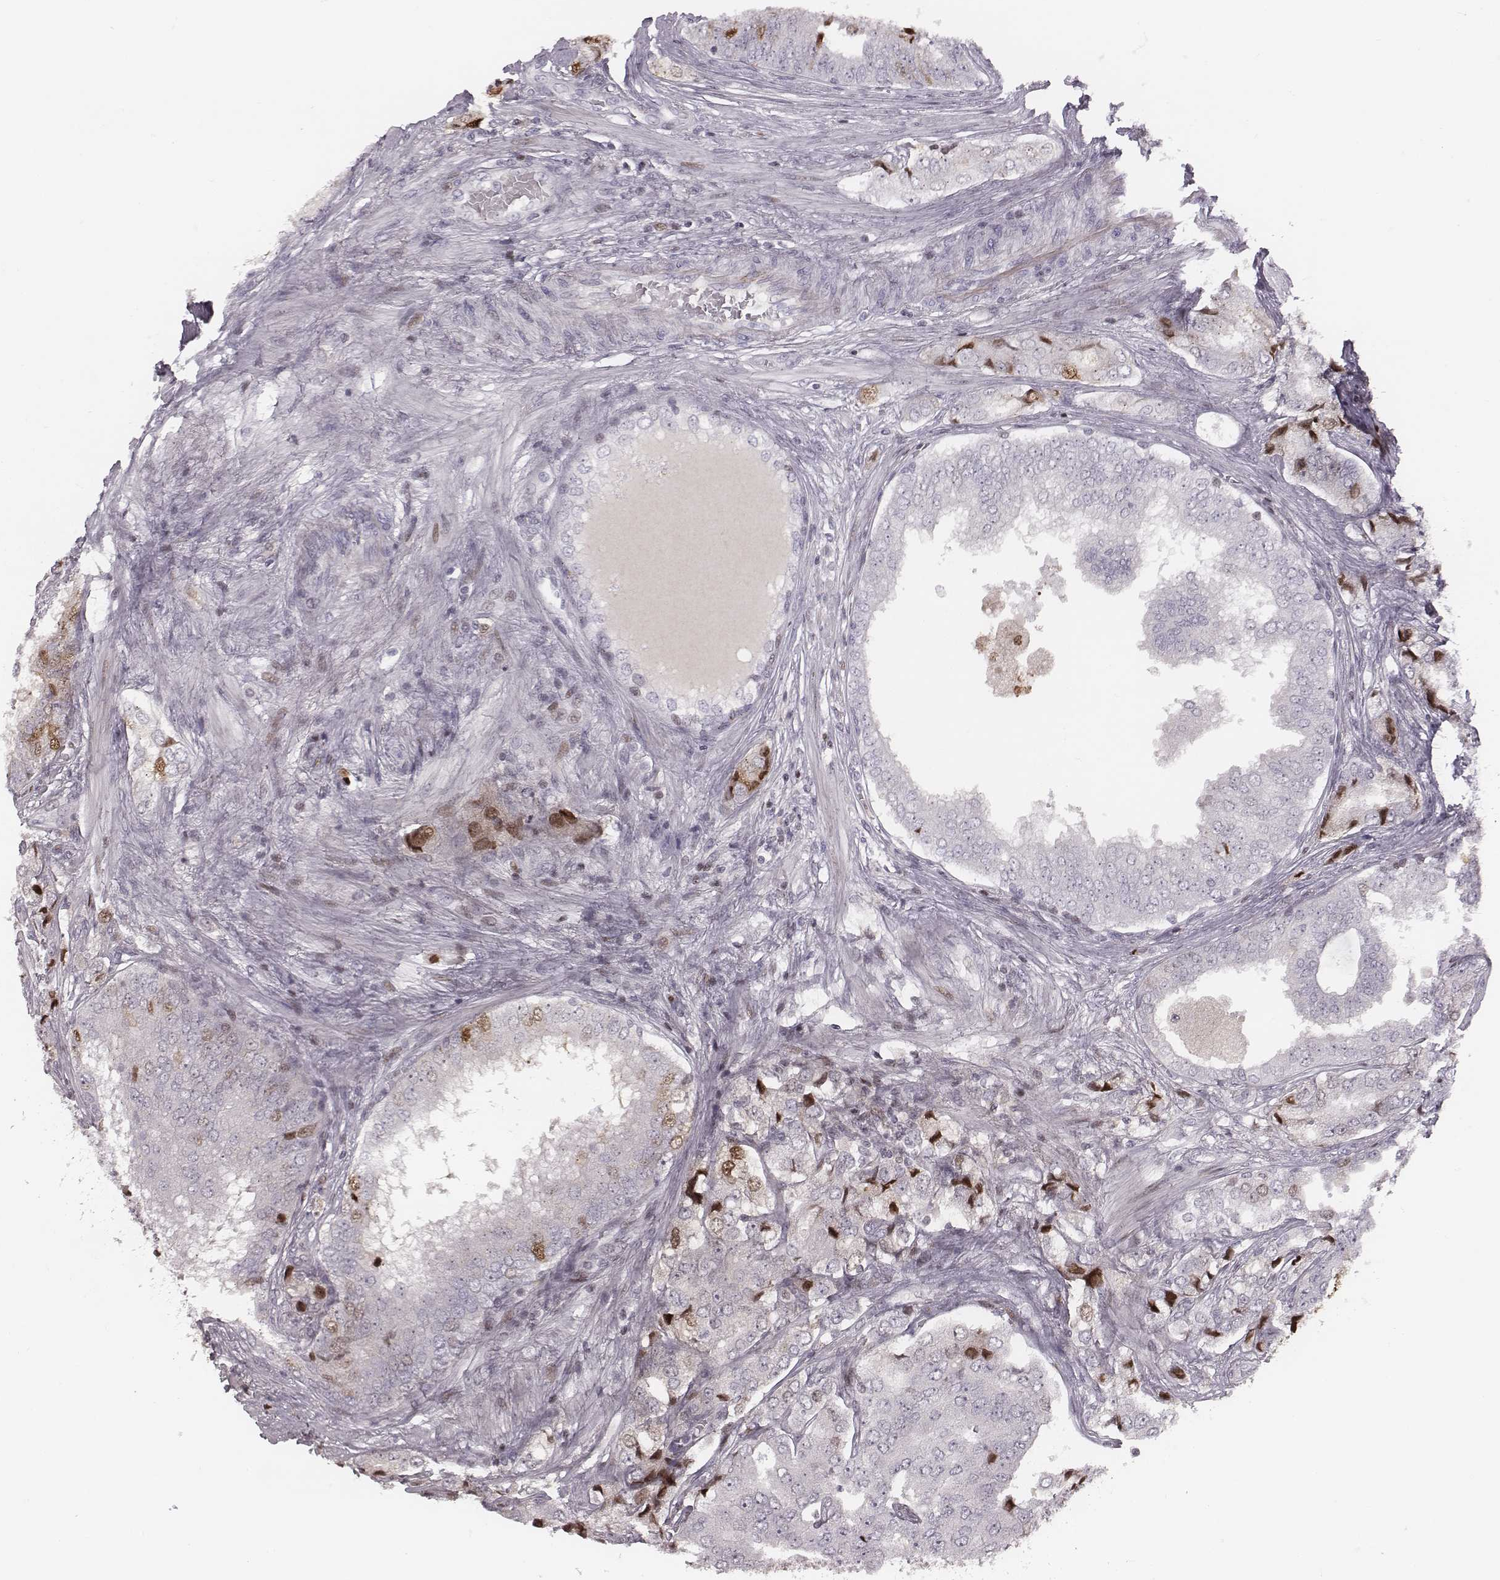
{"staining": {"intensity": "negative", "quantity": "none", "location": "none"}, "tissue": "prostate cancer", "cell_type": "Tumor cells", "image_type": "cancer", "snomed": [{"axis": "morphology", "description": "Adenocarcinoma, NOS"}, {"axis": "topography", "description": "Prostate"}], "caption": "Prostate cancer stained for a protein using immunohistochemistry (IHC) displays no positivity tumor cells.", "gene": "NDC1", "patient": {"sex": "male", "age": 65}}